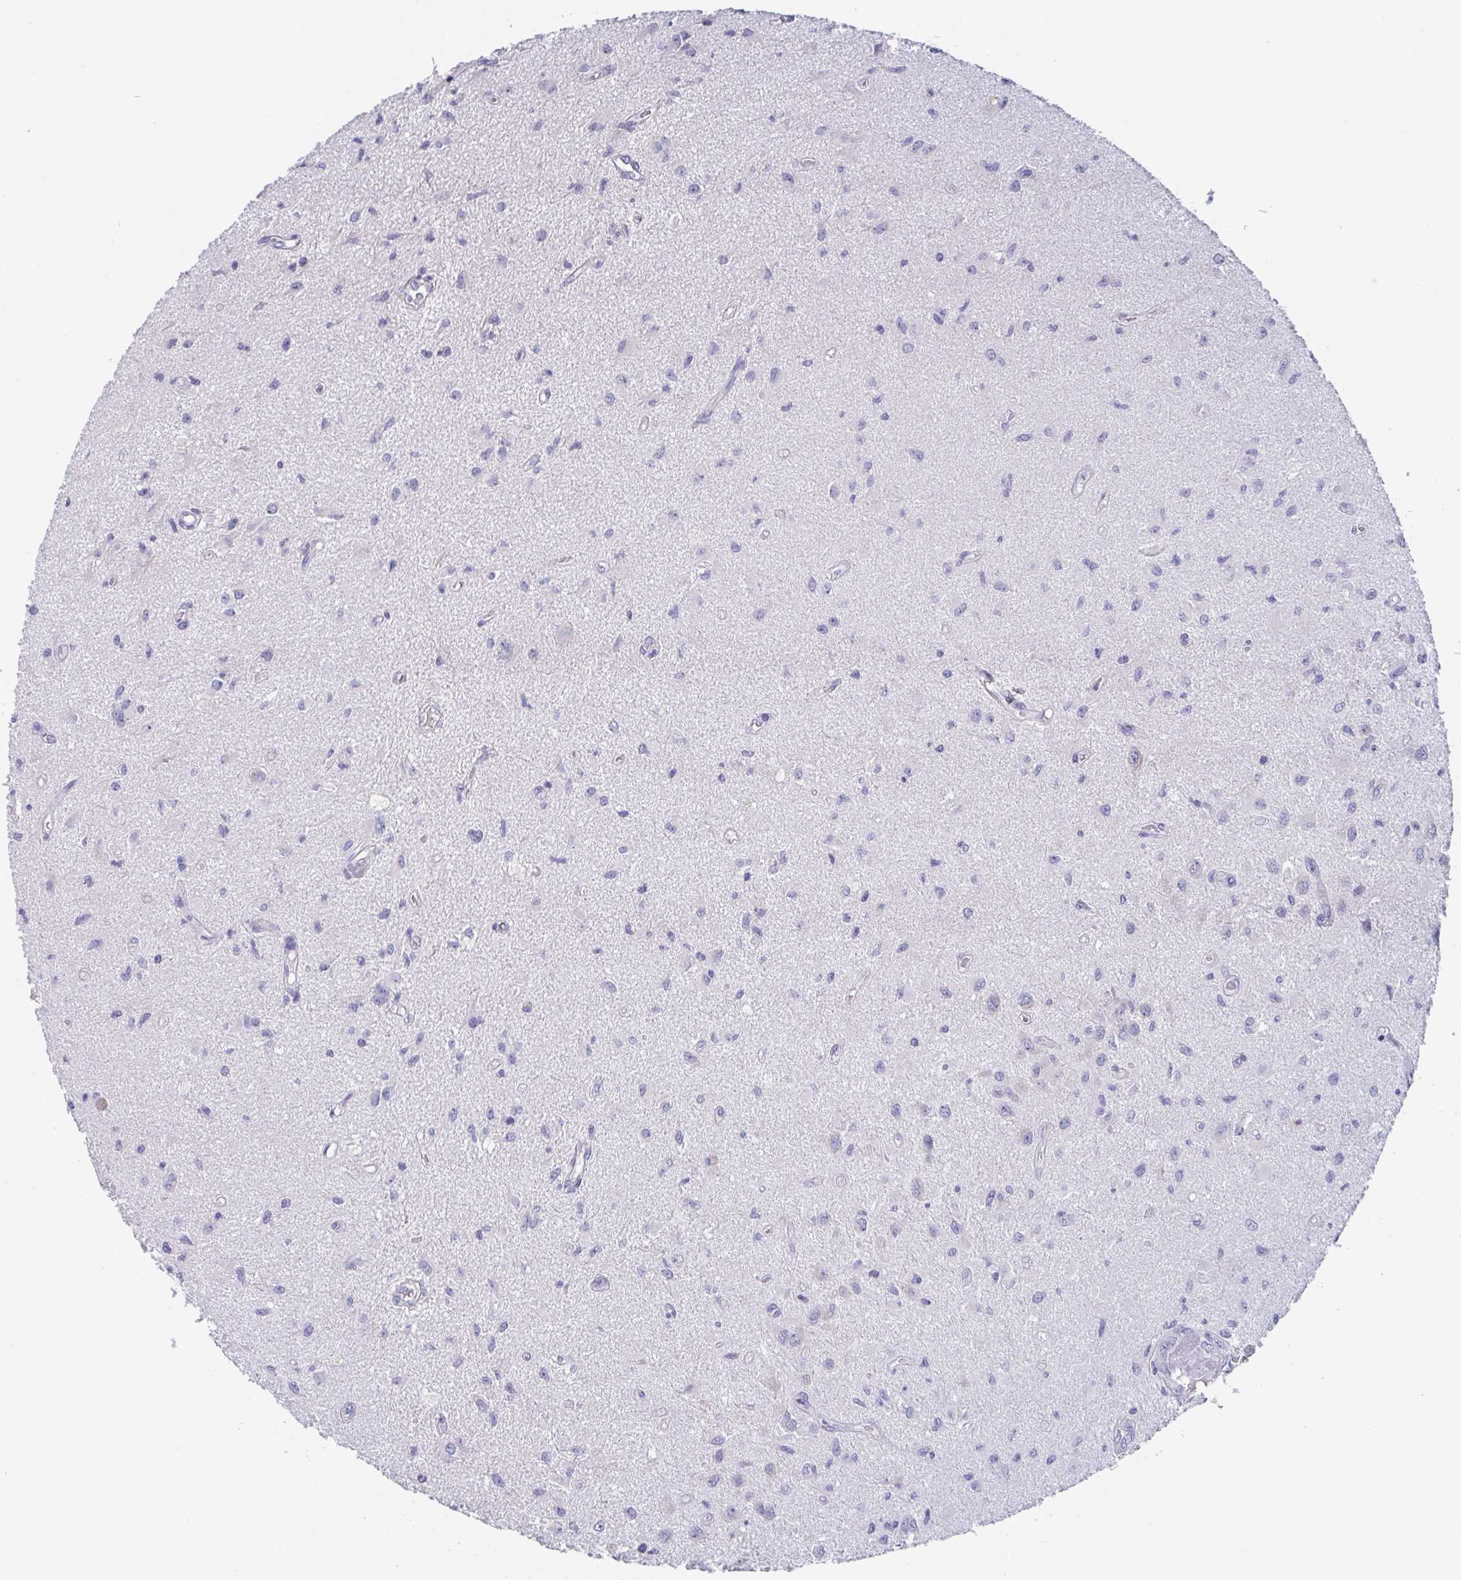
{"staining": {"intensity": "negative", "quantity": "none", "location": "none"}, "tissue": "glioma", "cell_type": "Tumor cells", "image_type": "cancer", "snomed": [{"axis": "morphology", "description": "Glioma, malignant, High grade"}, {"axis": "topography", "description": "Brain"}], "caption": "This is a image of IHC staining of glioma, which shows no staining in tumor cells. The staining is performed using DAB (3,3'-diaminobenzidine) brown chromogen with nuclei counter-stained in using hematoxylin.", "gene": "LRRC58", "patient": {"sex": "male", "age": 67}}